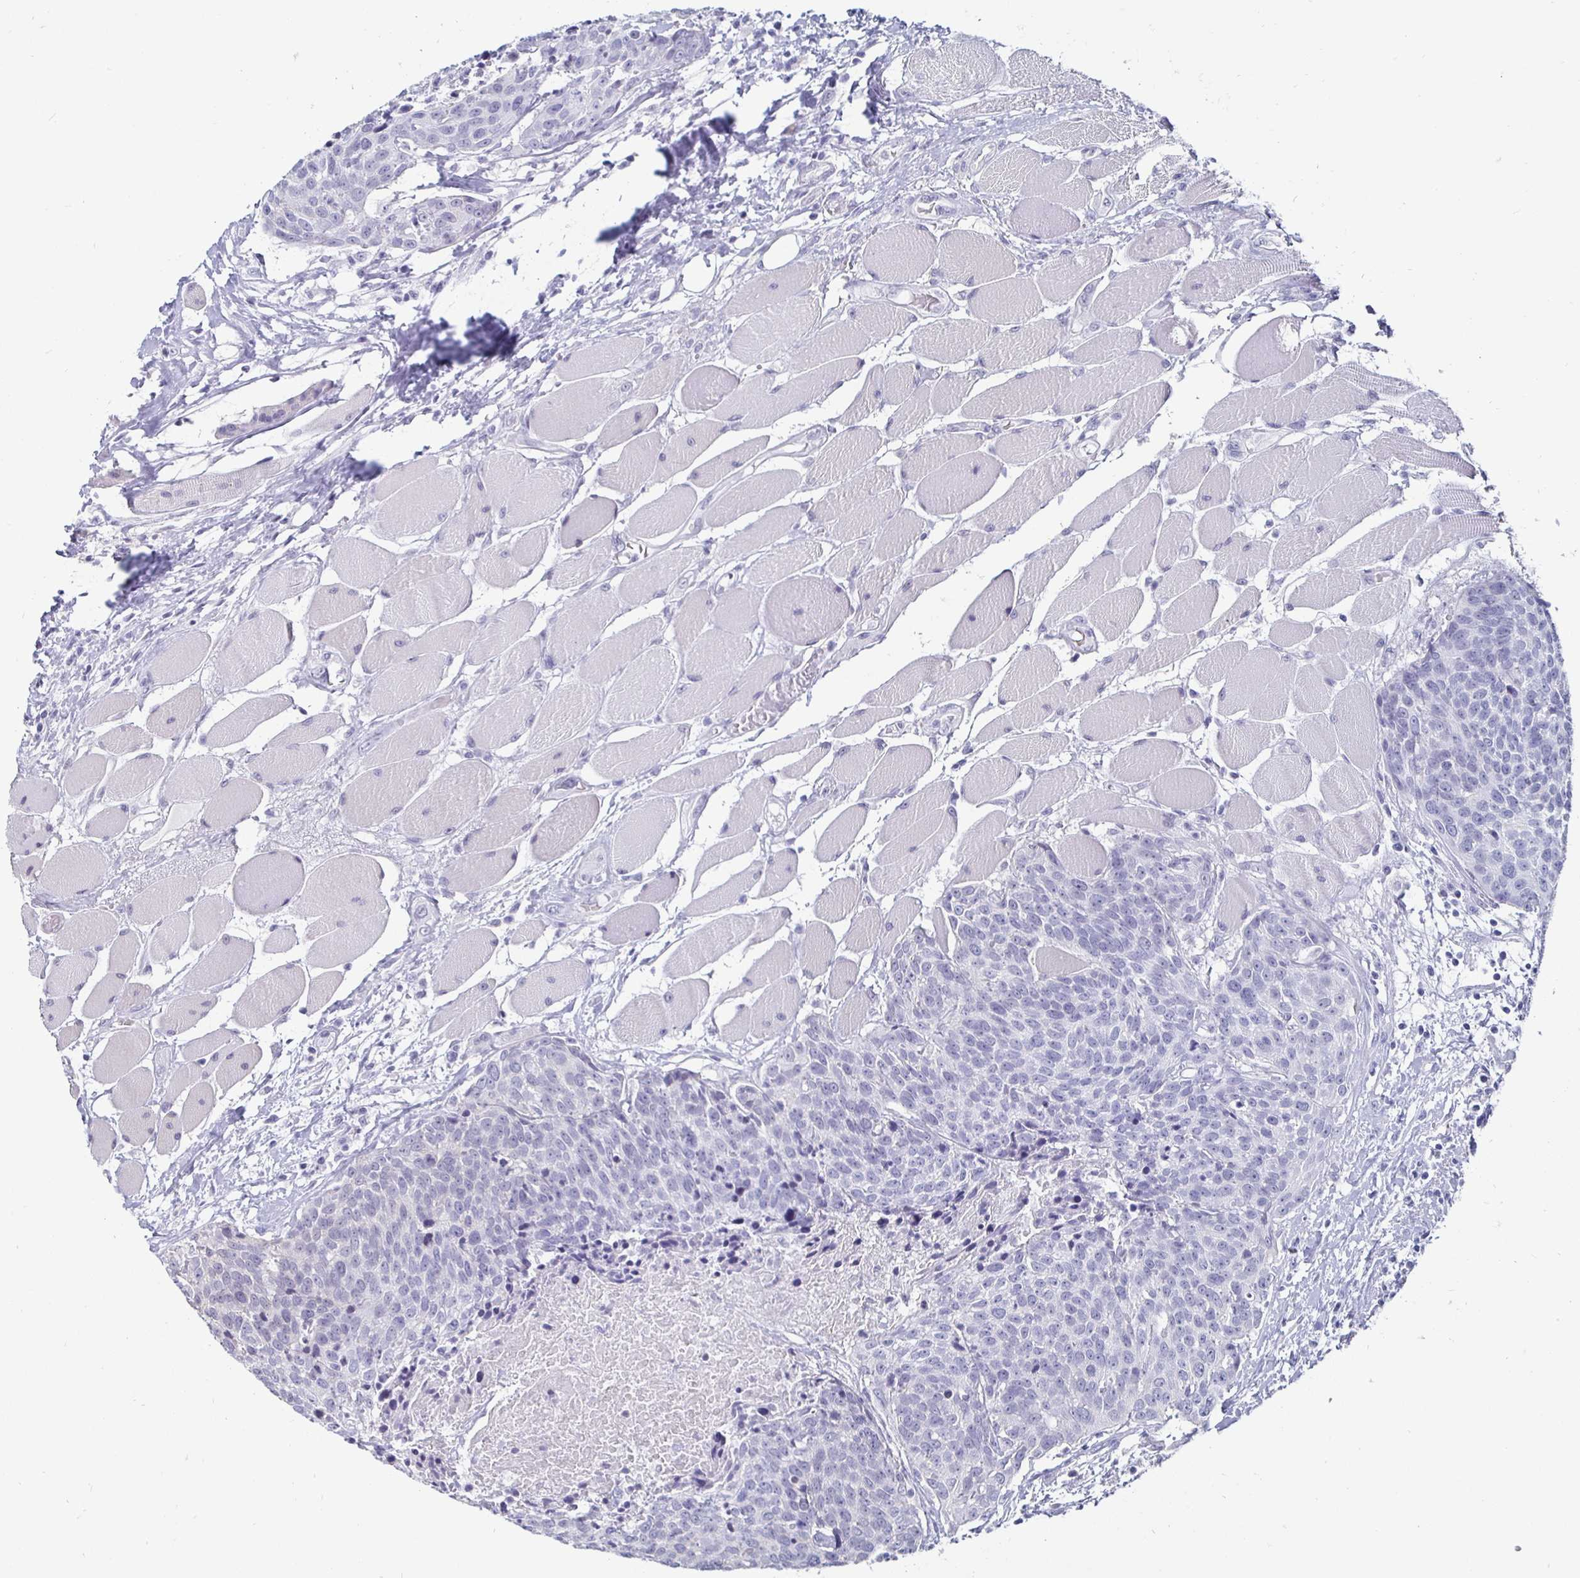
{"staining": {"intensity": "negative", "quantity": "none", "location": "none"}, "tissue": "head and neck cancer", "cell_type": "Tumor cells", "image_type": "cancer", "snomed": [{"axis": "morphology", "description": "Squamous cell carcinoma, NOS"}, {"axis": "topography", "description": "Oral tissue"}, {"axis": "topography", "description": "Head-Neck"}], "caption": "Photomicrograph shows no protein staining in tumor cells of head and neck squamous cell carcinoma tissue.", "gene": "OOSP2", "patient": {"sex": "male", "age": 64}}